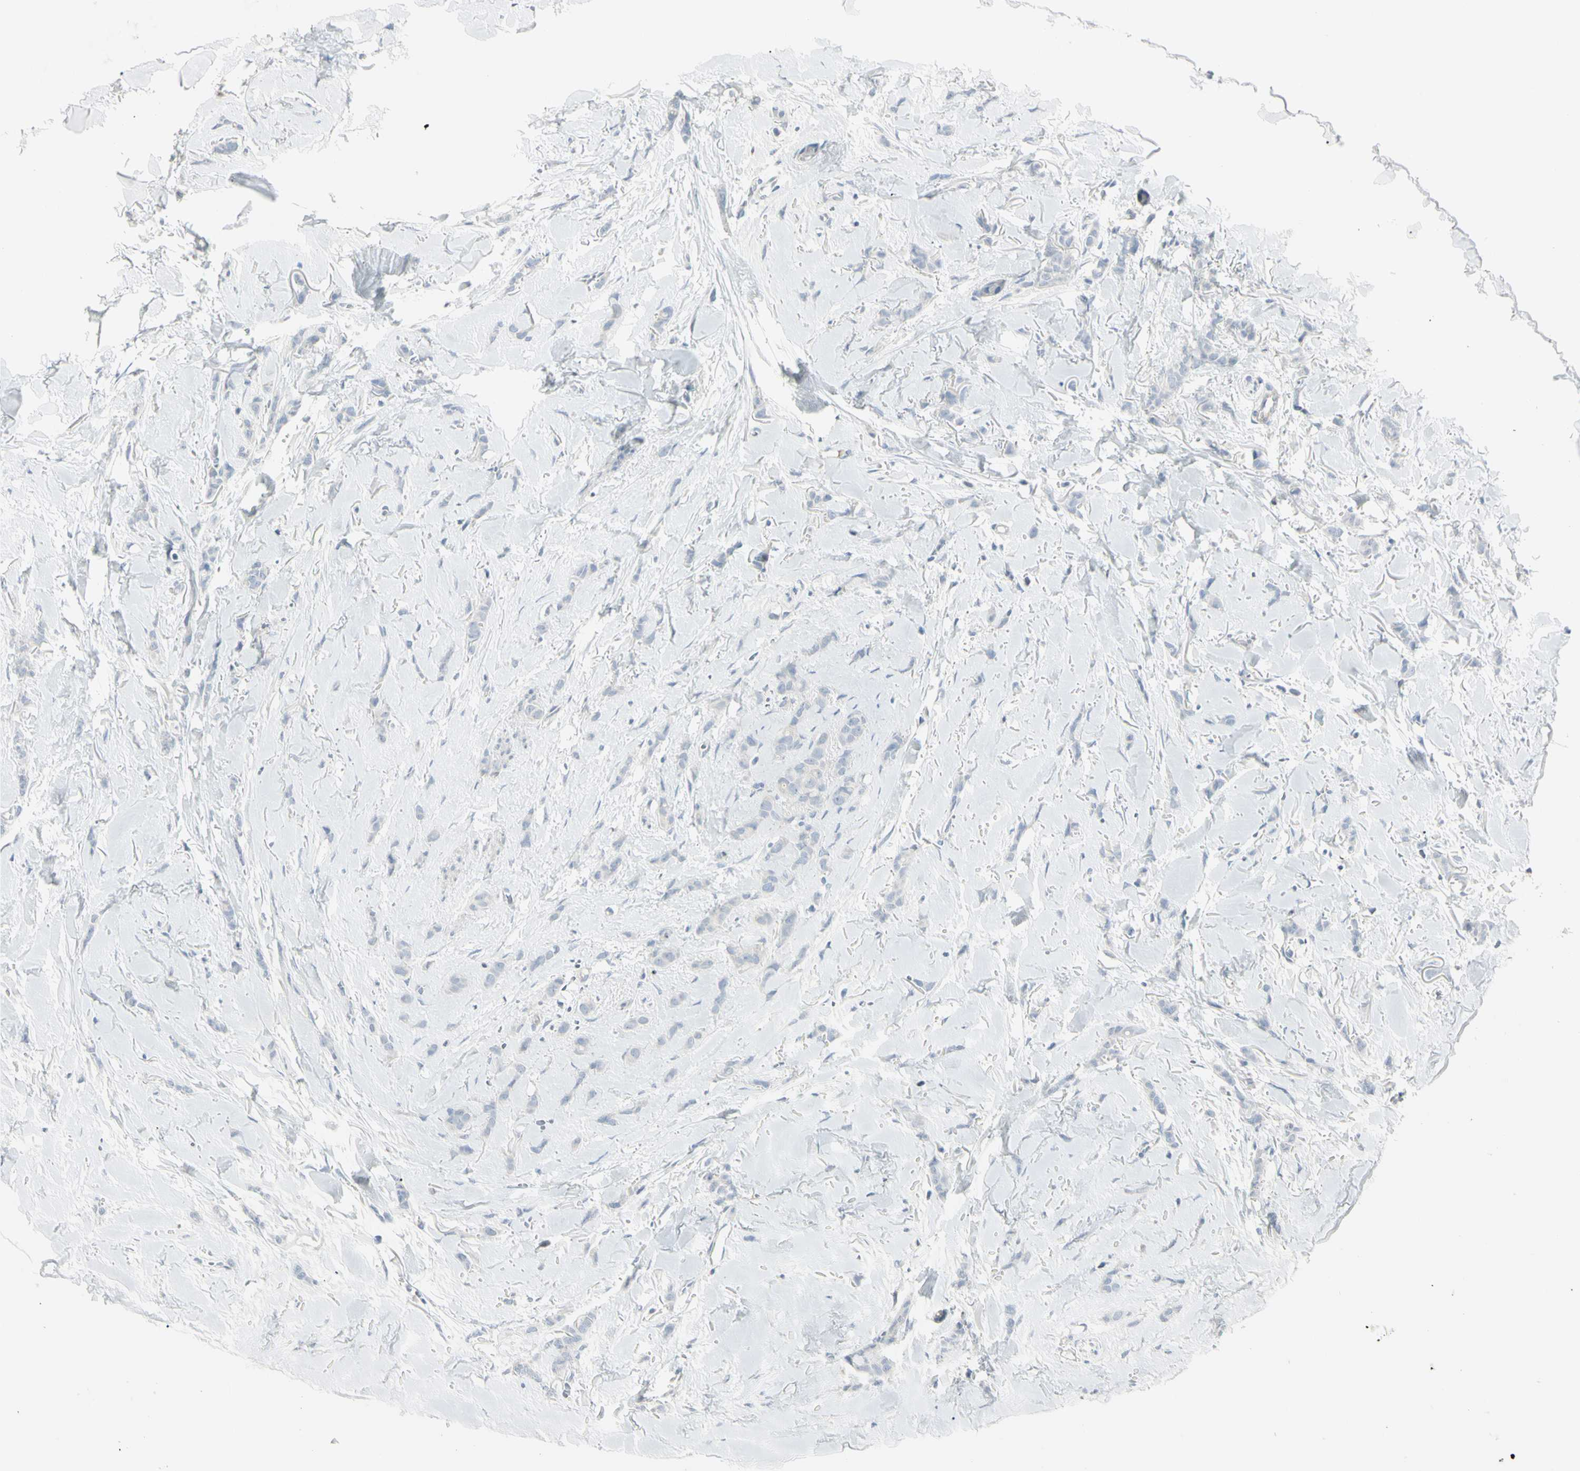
{"staining": {"intensity": "negative", "quantity": "none", "location": "none"}, "tissue": "breast cancer", "cell_type": "Tumor cells", "image_type": "cancer", "snomed": [{"axis": "morphology", "description": "Lobular carcinoma"}, {"axis": "topography", "description": "Skin"}, {"axis": "topography", "description": "Breast"}], "caption": "IHC image of neoplastic tissue: lobular carcinoma (breast) stained with DAB (3,3'-diaminobenzidine) exhibits no significant protein staining in tumor cells.", "gene": "PIP", "patient": {"sex": "female", "age": 46}}